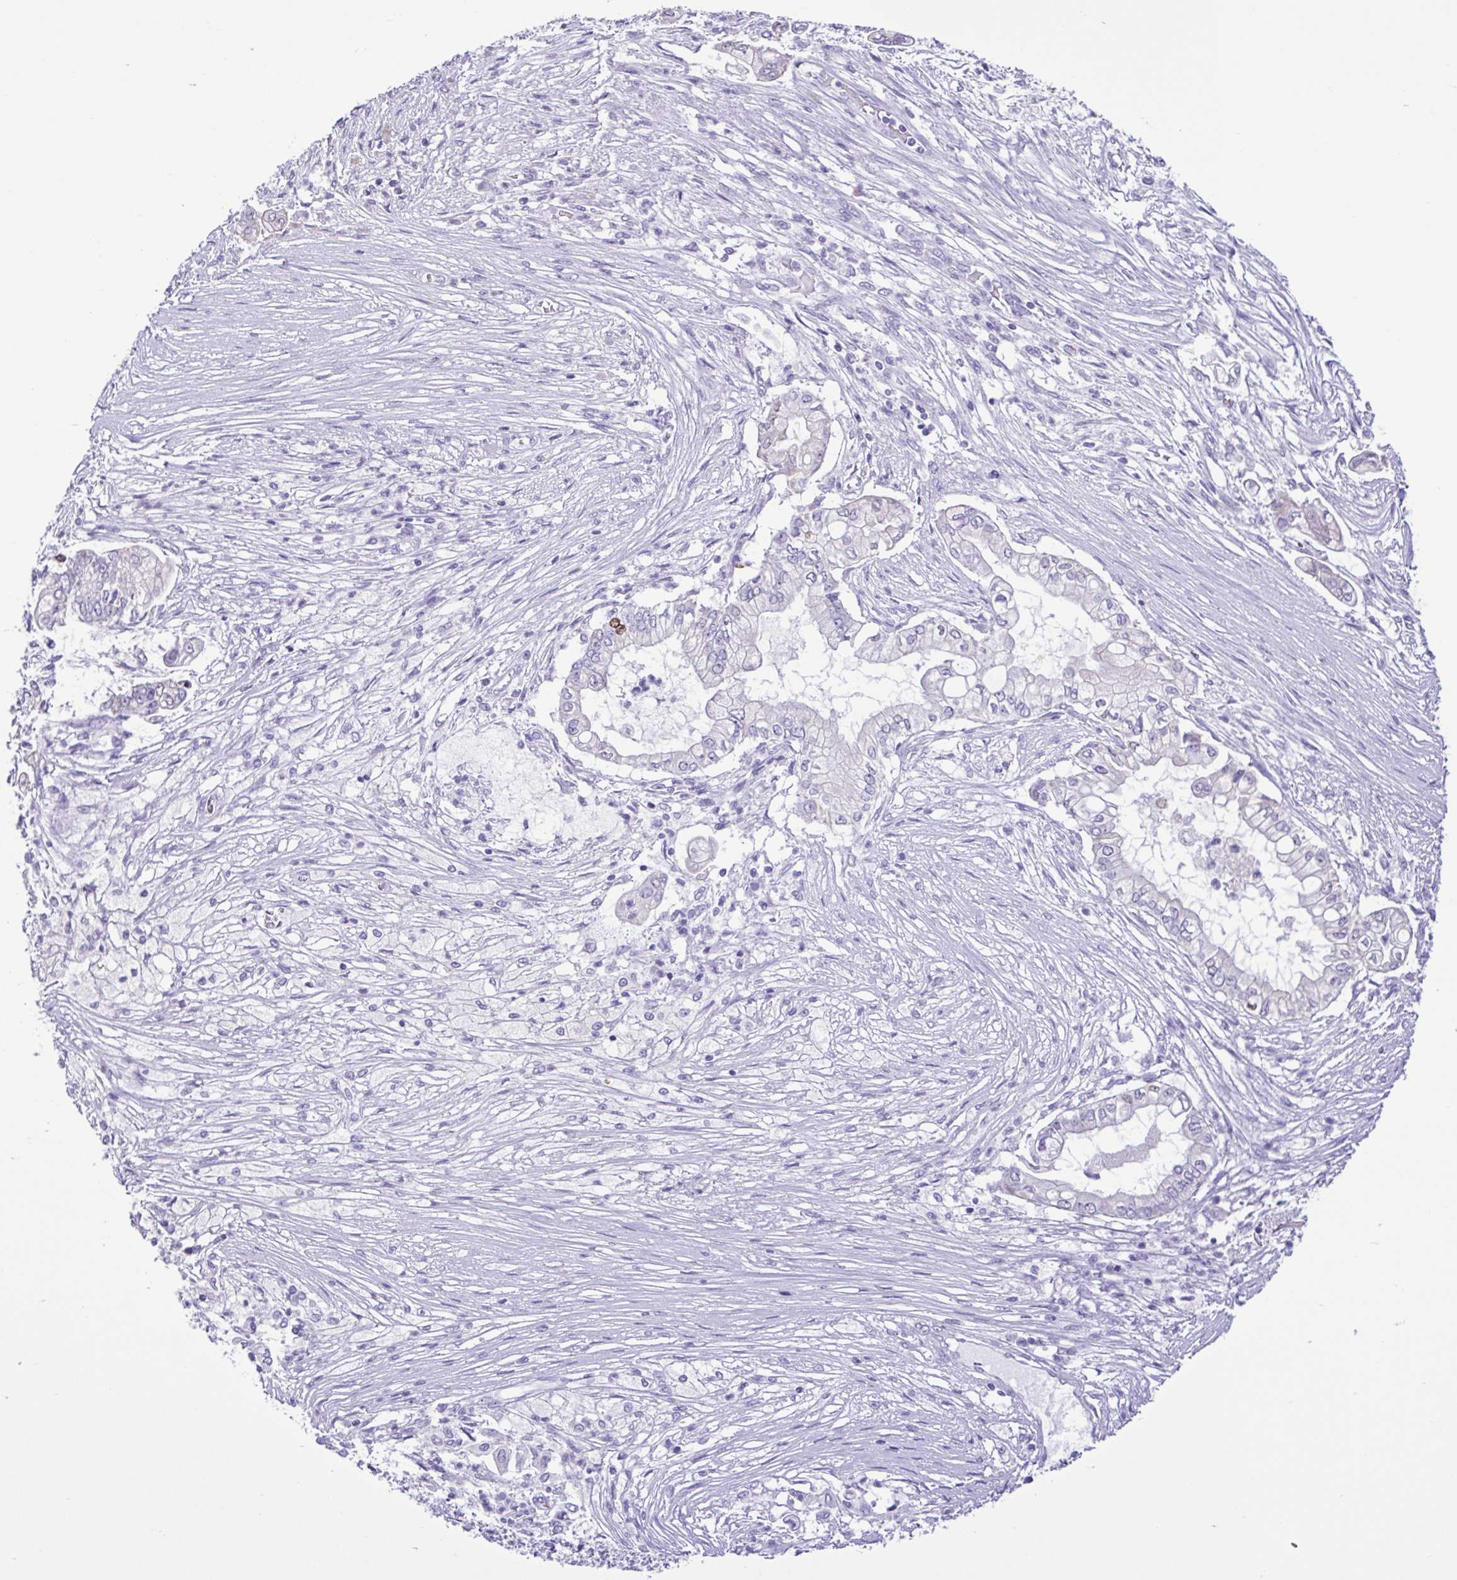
{"staining": {"intensity": "negative", "quantity": "none", "location": "none"}, "tissue": "pancreatic cancer", "cell_type": "Tumor cells", "image_type": "cancer", "snomed": [{"axis": "morphology", "description": "Adenocarcinoma, NOS"}, {"axis": "topography", "description": "Pancreas"}], "caption": "Protein analysis of pancreatic cancer reveals no significant expression in tumor cells. (DAB (3,3'-diaminobenzidine) immunohistochemistry (IHC) visualized using brightfield microscopy, high magnification).", "gene": "CBY2", "patient": {"sex": "female", "age": 69}}